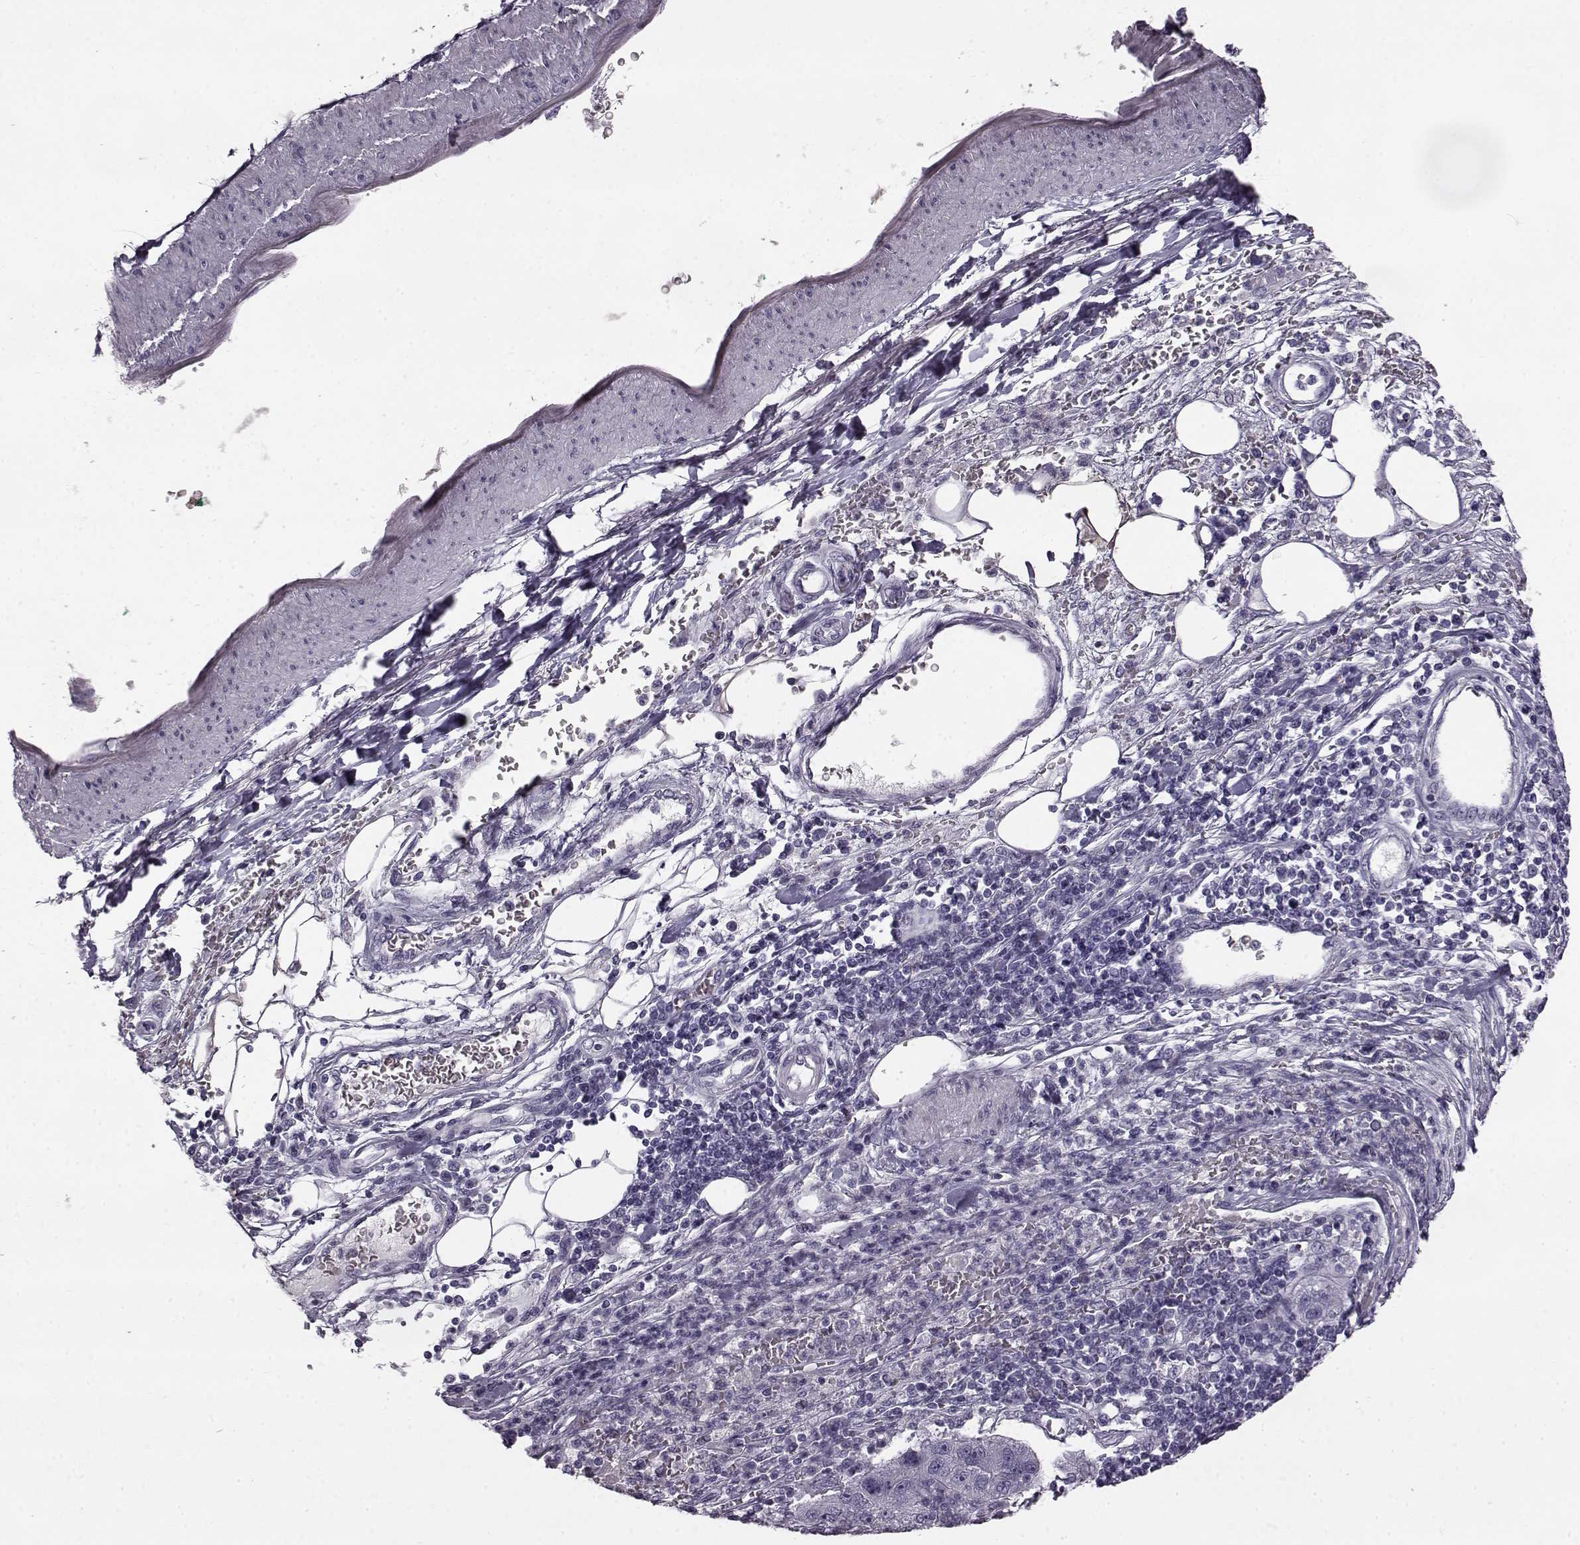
{"staining": {"intensity": "negative", "quantity": "none", "location": "none"}, "tissue": "pancreatic cancer", "cell_type": "Tumor cells", "image_type": "cancer", "snomed": [{"axis": "morphology", "description": "Adenocarcinoma, NOS"}, {"axis": "topography", "description": "Pancreas"}], "caption": "This is a image of IHC staining of pancreatic cancer (adenocarcinoma), which shows no positivity in tumor cells. (DAB immunohistochemistry (IHC) with hematoxylin counter stain).", "gene": "ODAD4", "patient": {"sex": "female", "age": 61}}